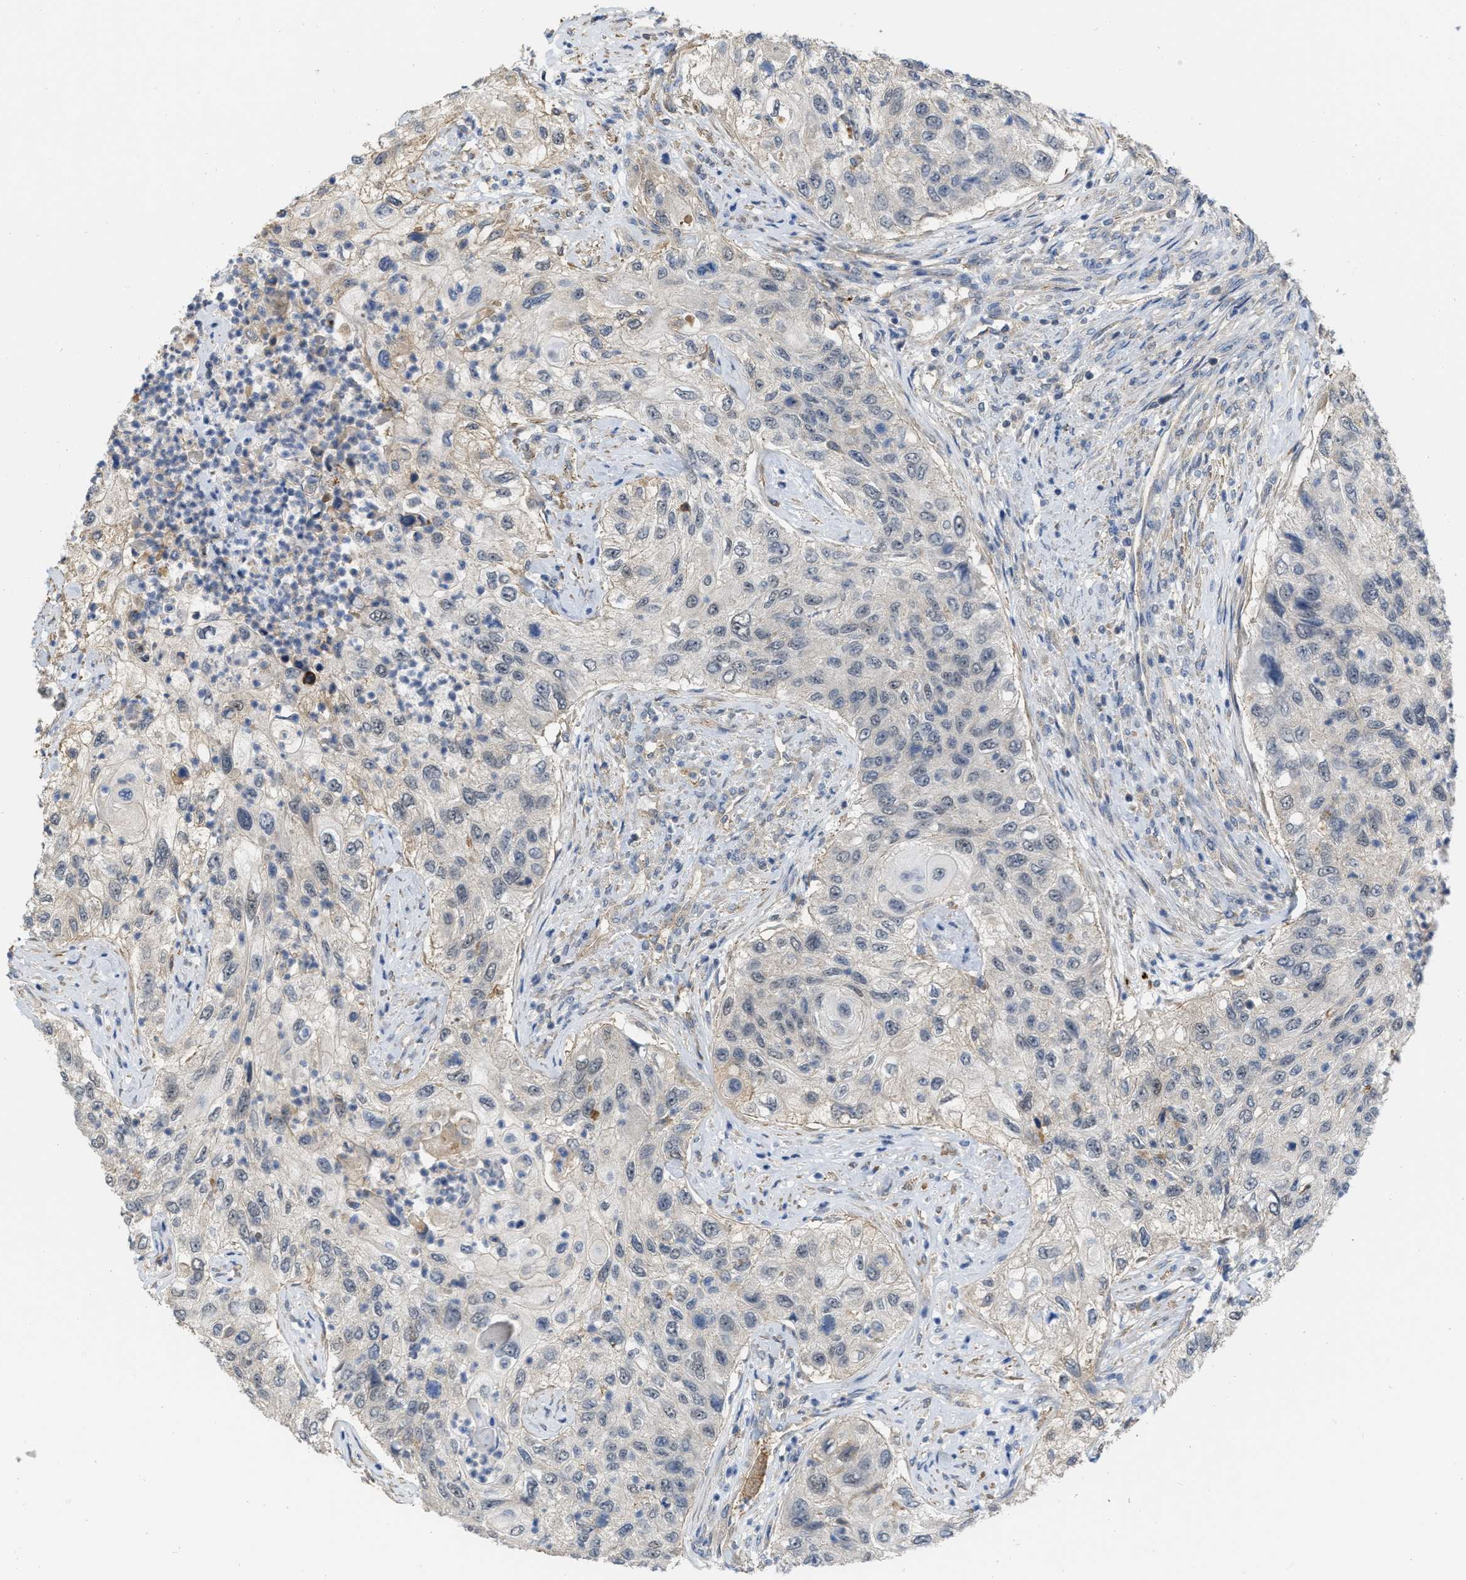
{"staining": {"intensity": "negative", "quantity": "none", "location": "none"}, "tissue": "urothelial cancer", "cell_type": "Tumor cells", "image_type": "cancer", "snomed": [{"axis": "morphology", "description": "Urothelial carcinoma, High grade"}, {"axis": "topography", "description": "Urinary bladder"}], "caption": "An immunohistochemistry micrograph of high-grade urothelial carcinoma is shown. There is no staining in tumor cells of high-grade urothelial carcinoma.", "gene": "NAPEPLD", "patient": {"sex": "female", "age": 60}}